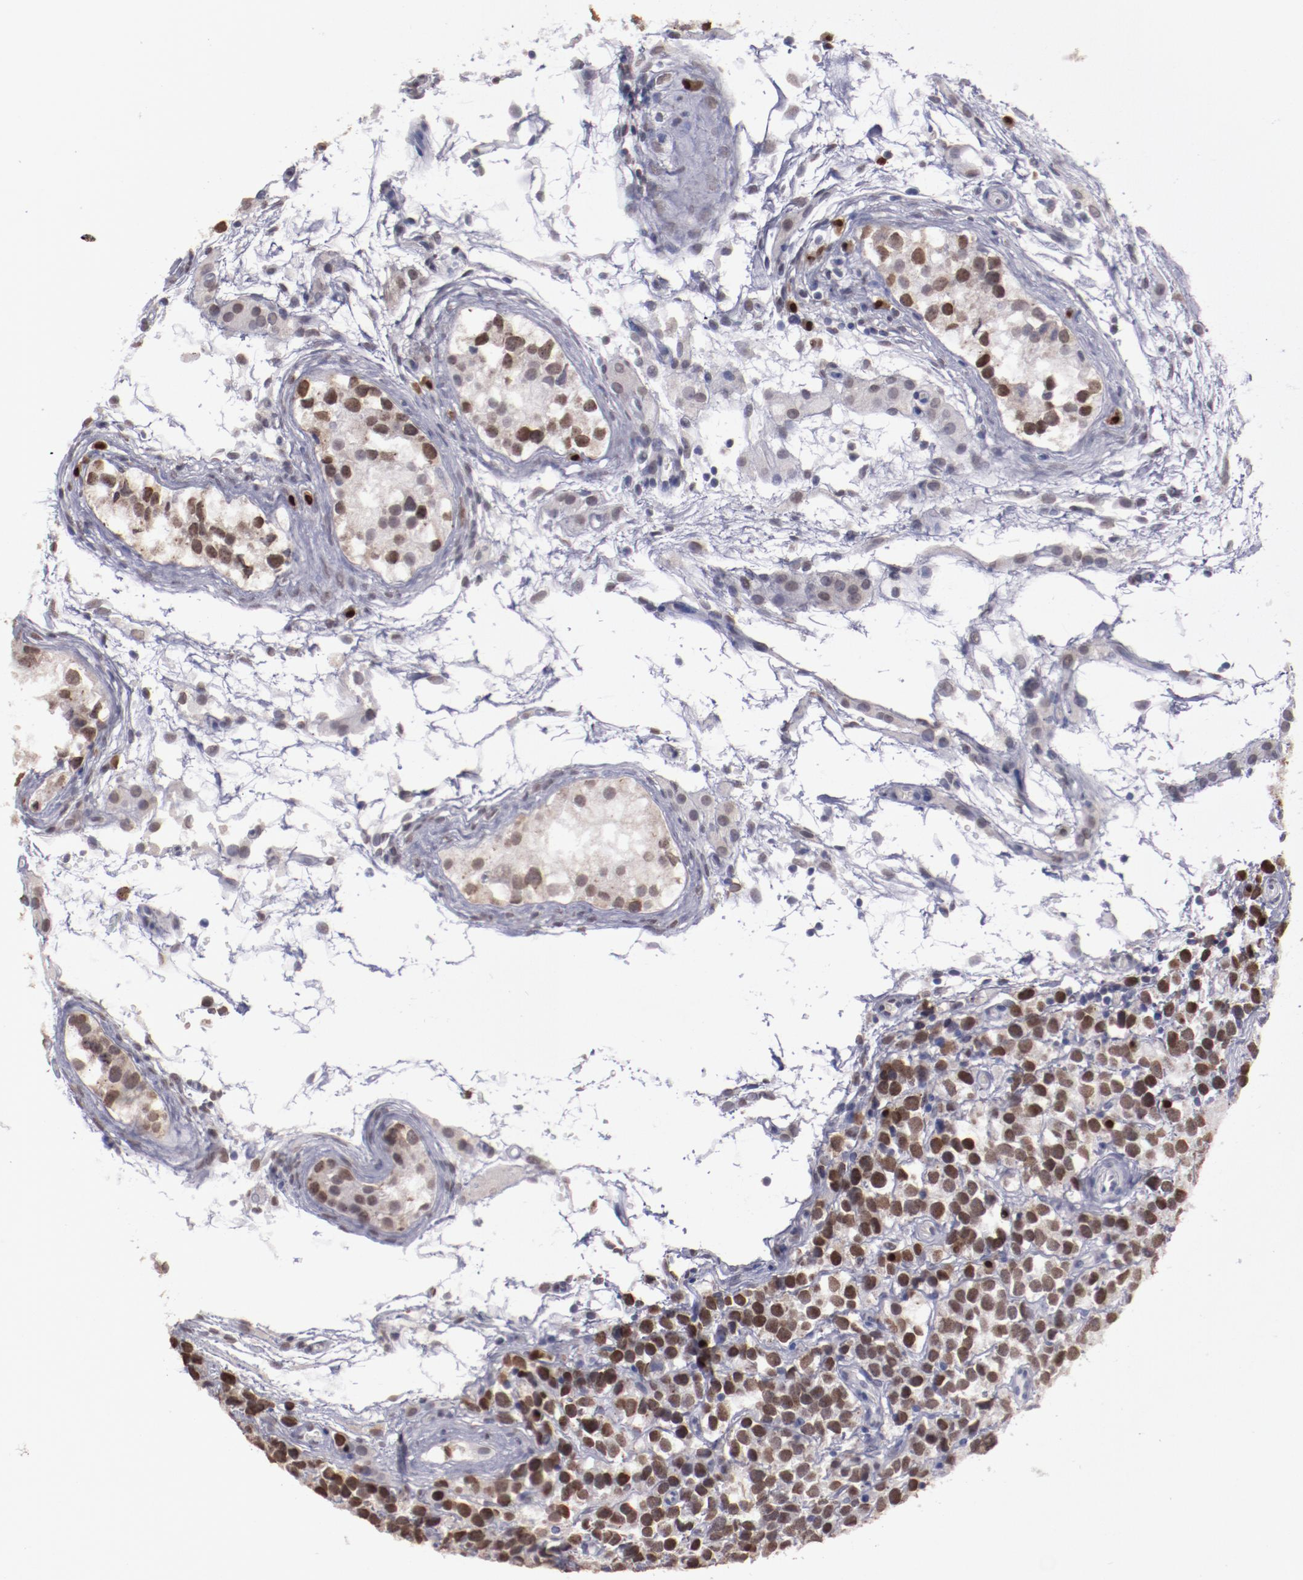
{"staining": {"intensity": "moderate", "quantity": ">75%", "location": "nuclear"}, "tissue": "testis cancer", "cell_type": "Tumor cells", "image_type": "cancer", "snomed": [{"axis": "morphology", "description": "Seminoma, NOS"}, {"axis": "topography", "description": "Testis"}], "caption": "DAB immunohistochemical staining of human testis cancer (seminoma) reveals moderate nuclear protein expression in about >75% of tumor cells.", "gene": "IRF4", "patient": {"sex": "male", "age": 25}}